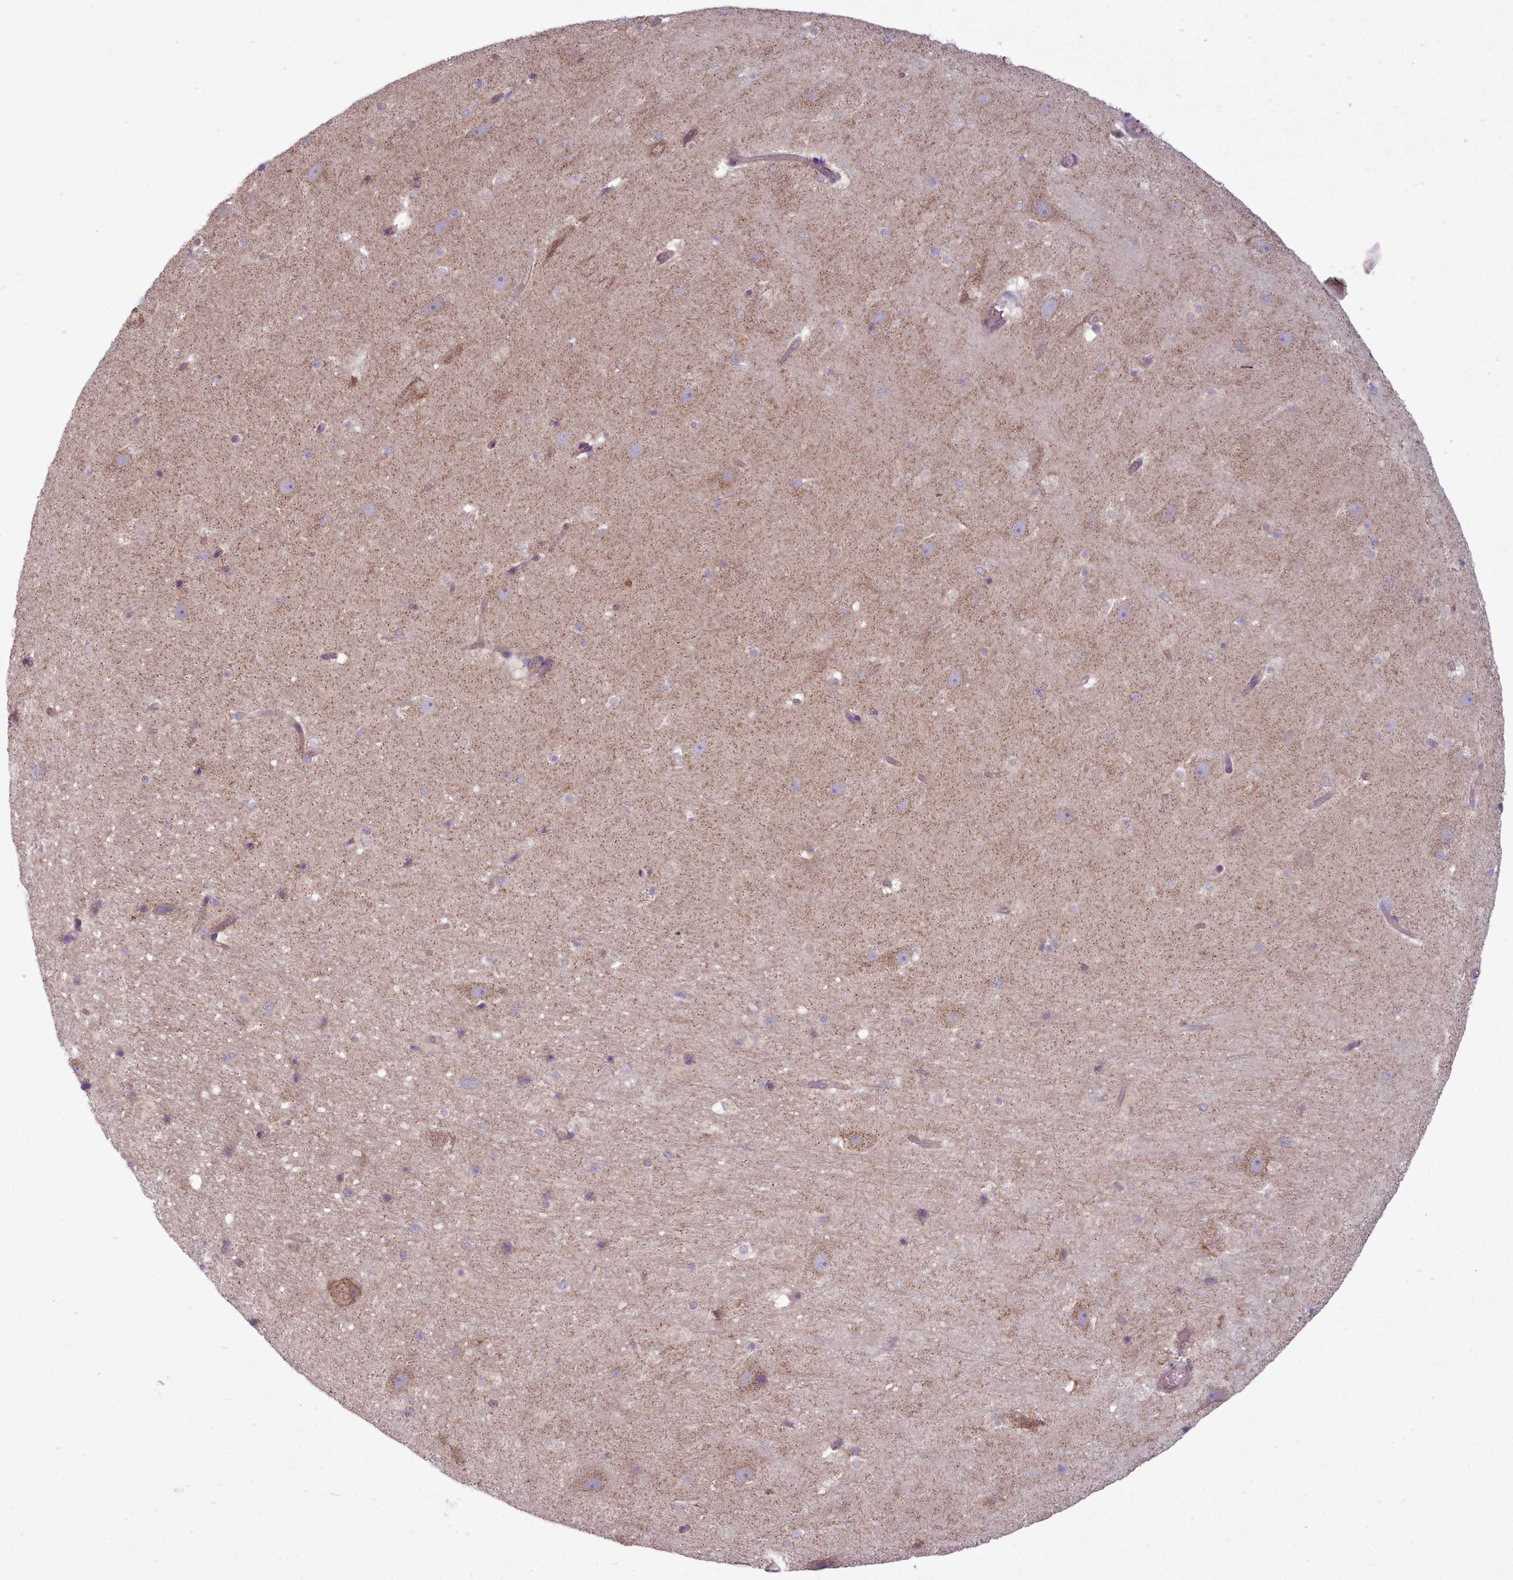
{"staining": {"intensity": "weak", "quantity": "<25%", "location": "cytoplasmic/membranous"}, "tissue": "hippocampus", "cell_type": "Glial cells", "image_type": "normal", "snomed": [{"axis": "morphology", "description": "Normal tissue, NOS"}, {"axis": "topography", "description": "Hippocampus"}], "caption": "DAB (3,3'-diaminobenzidine) immunohistochemical staining of normal hippocampus shows no significant staining in glial cells.", "gene": "NT5DC2", "patient": {"sex": "male", "age": 37}}